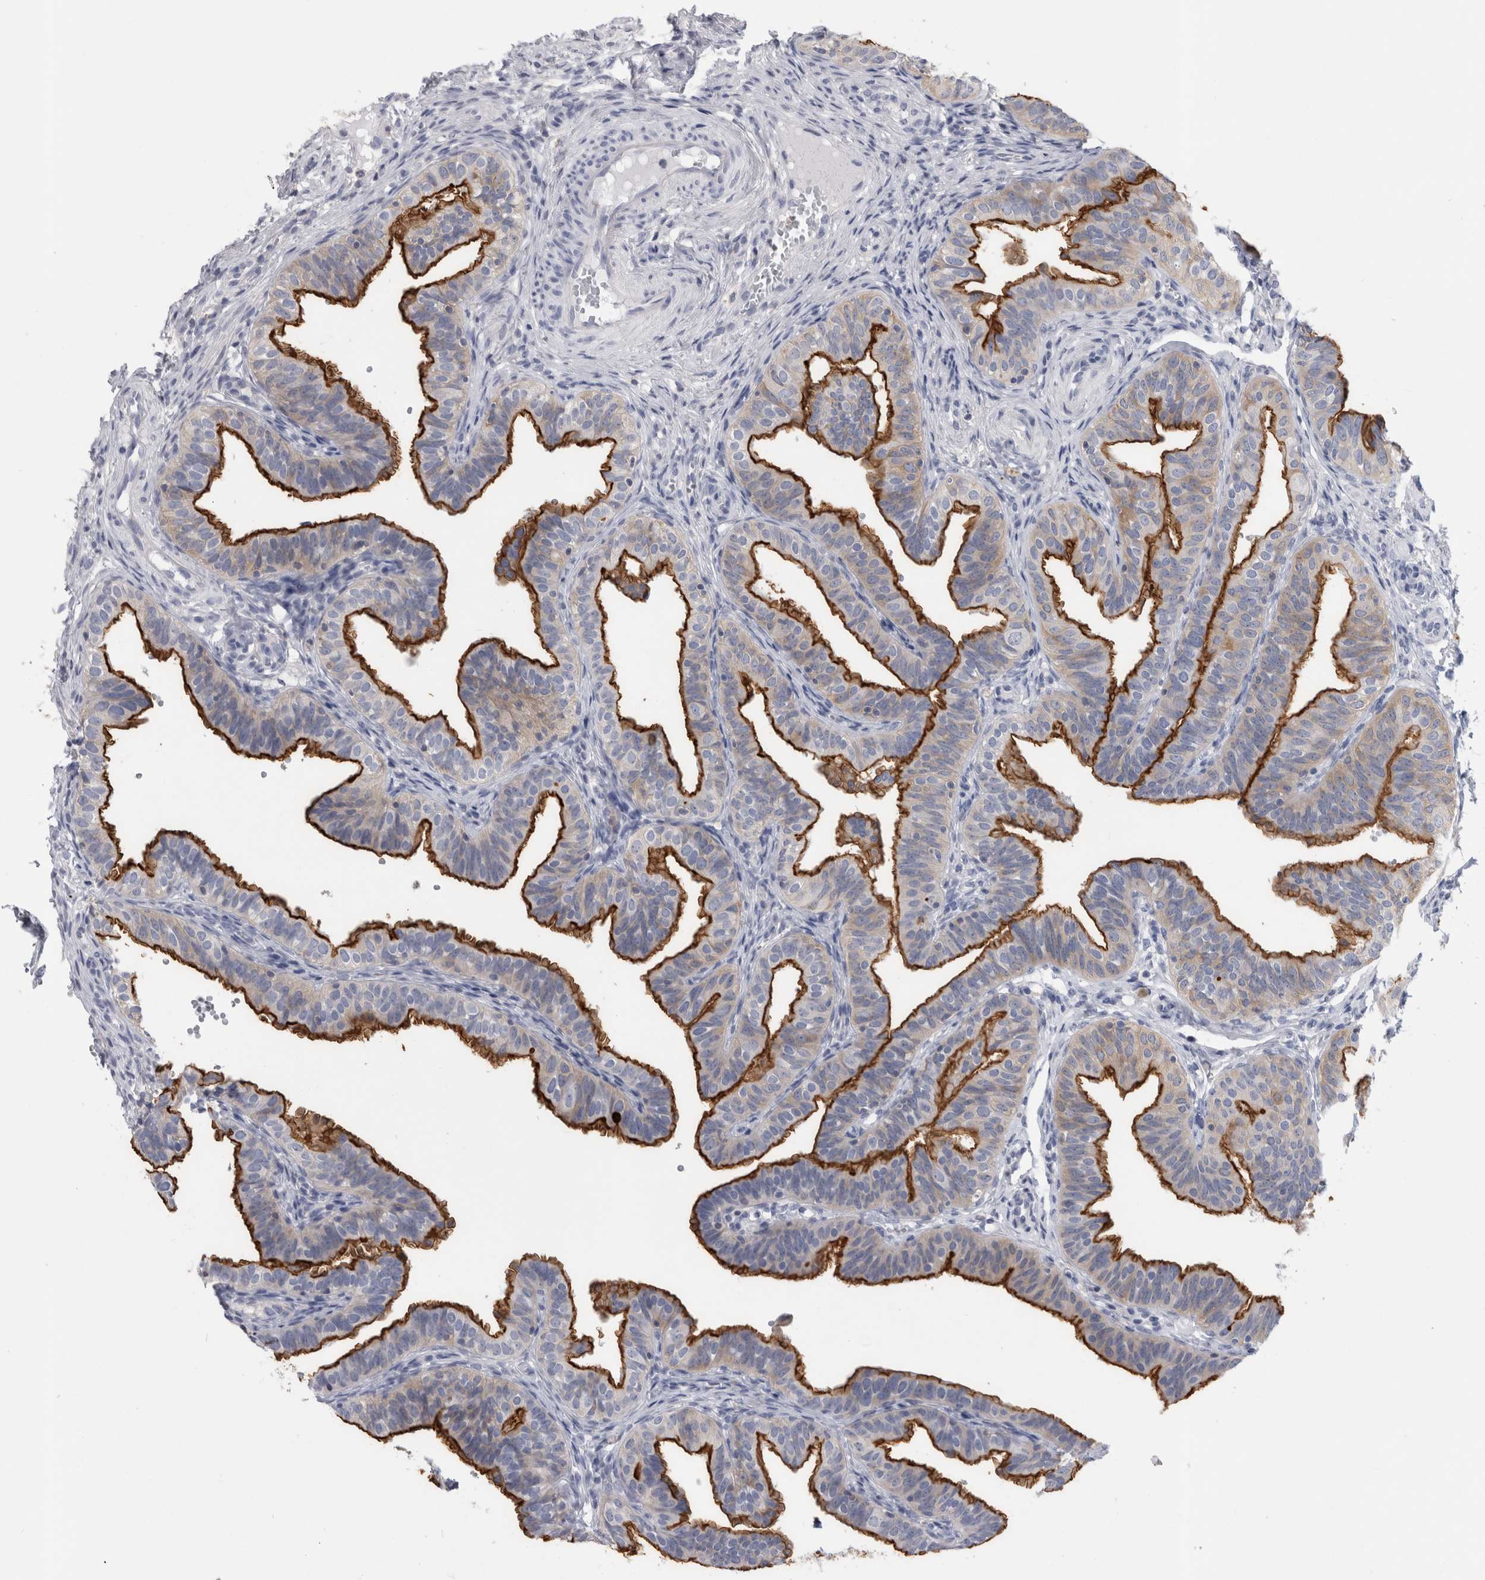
{"staining": {"intensity": "strong", "quantity": ">75%", "location": "cytoplasmic/membranous"}, "tissue": "fallopian tube", "cell_type": "Glandular cells", "image_type": "normal", "snomed": [{"axis": "morphology", "description": "Normal tissue, NOS"}, {"axis": "topography", "description": "Fallopian tube"}], "caption": "IHC image of normal fallopian tube stained for a protein (brown), which exhibits high levels of strong cytoplasmic/membranous positivity in approximately >75% of glandular cells.", "gene": "ANKFY1", "patient": {"sex": "female", "age": 35}}